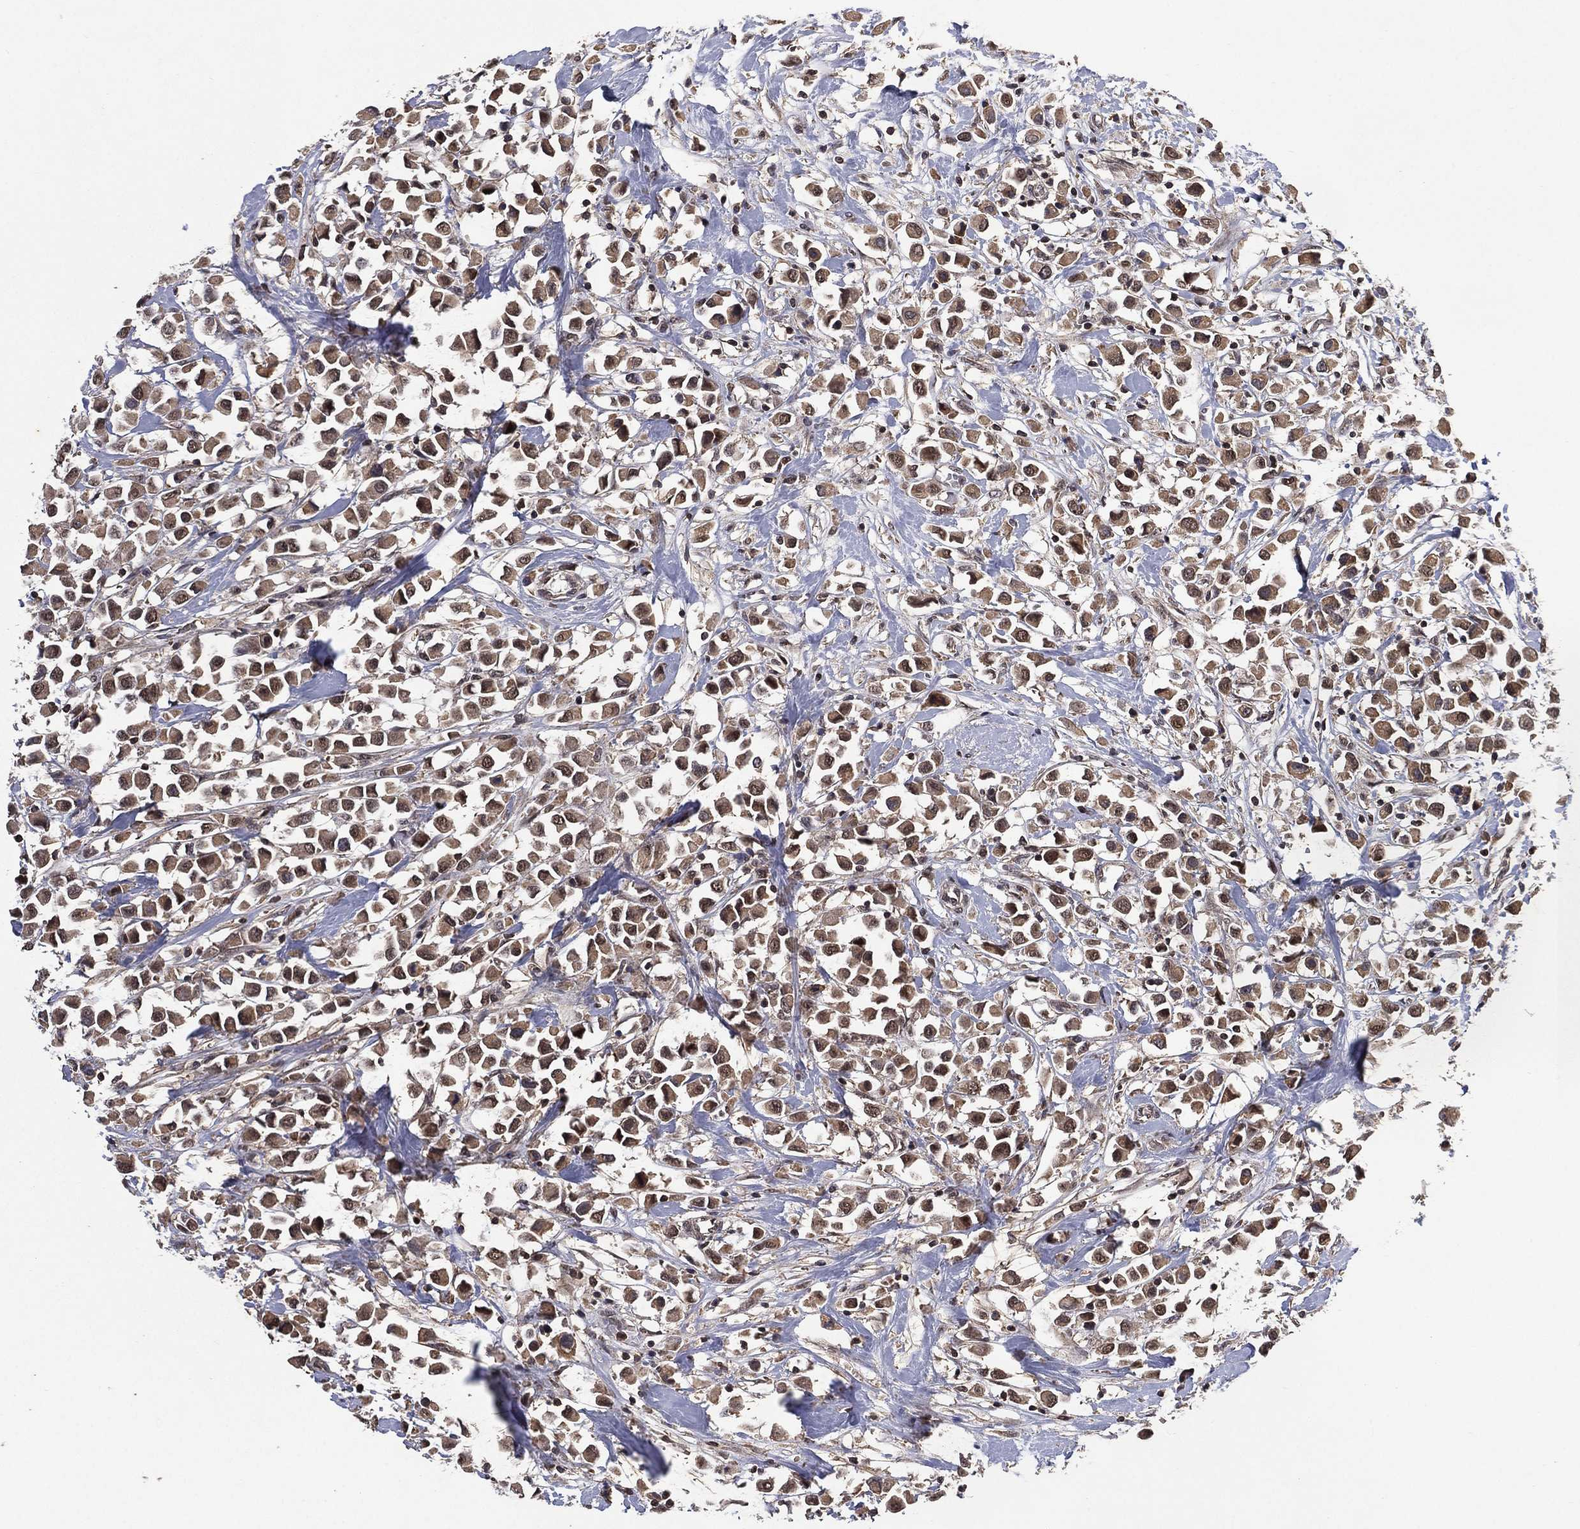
{"staining": {"intensity": "weak", "quantity": "25%-75%", "location": "cytoplasmic/membranous"}, "tissue": "breast cancer", "cell_type": "Tumor cells", "image_type": "cancer", "snomed": [{"axis": "morphology", "description": "Duct carcinoma"}, {"axis": "topography", "description": "Breast"}], "caption": "High-magnification brightfield microscopy of breast cancer stained with DAB (brown) and counterstained with hematoxylin (blue). tumor cells exhibit weak cytoplasmic/membranous positivity is present in approximately25%-75% of cells.", "gene": "NELFCD", "patient": {"sex": "female", "age": 61}}